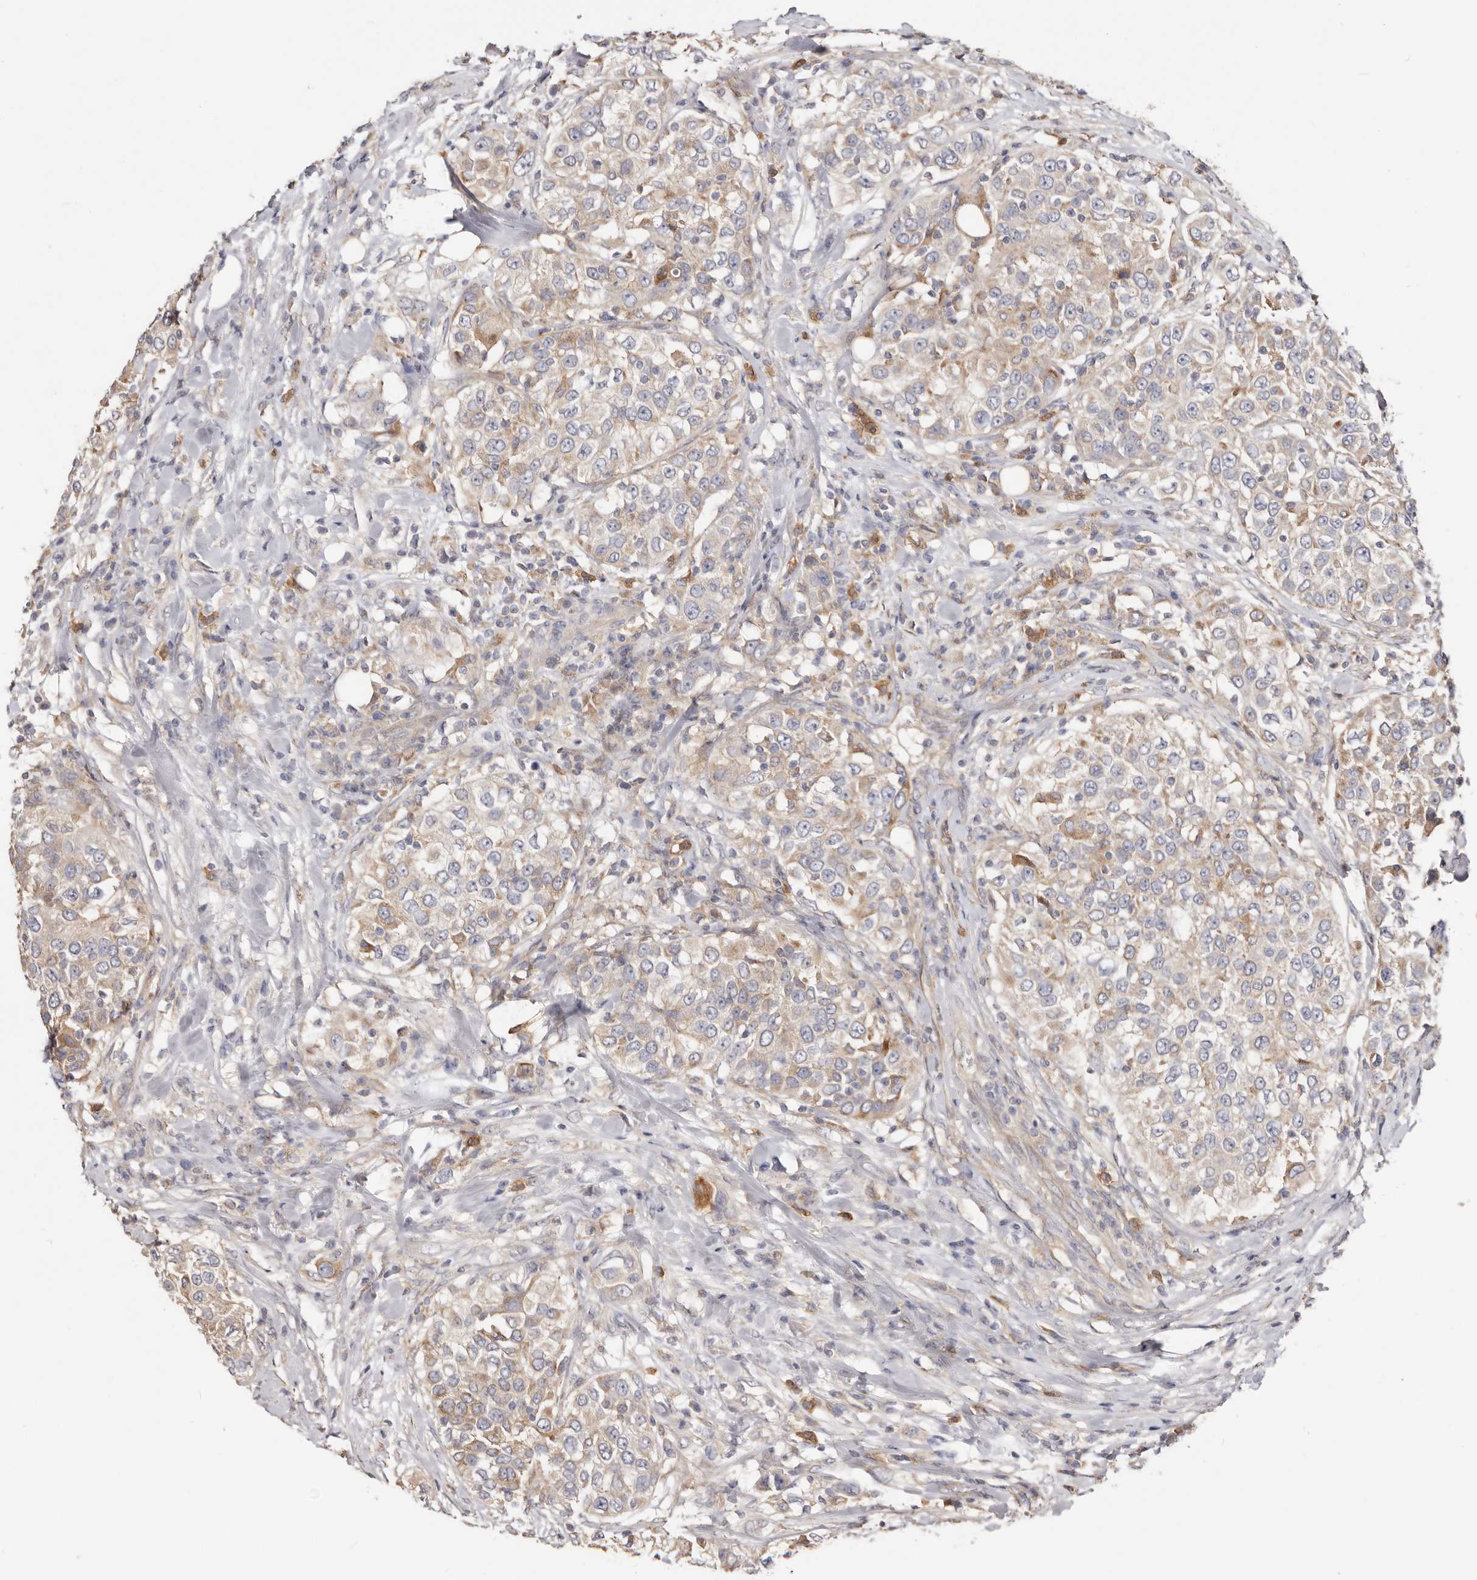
{"staining": {"intensity": "weak", "quantity": "25%-75%", "location": "cytoplasmic/membranous"}, "tissue": "urothelial cancer", "cell_type": "Tumor cells", "image_type": "cancer", "snomed": [{"axis": "morphology", "description": "Urothelial carcinoma, High grade"}, {"axis": "topography", "description": "Urinary bladder"}], "caption": "A histopathology image of human high-grade urothelial carcinoma stained for a protein shows weak cytoplasmic/membranous brown staining in tumor cells.", "gene": "LRRC25", "patient": {"sex": "female", "age": 80}}